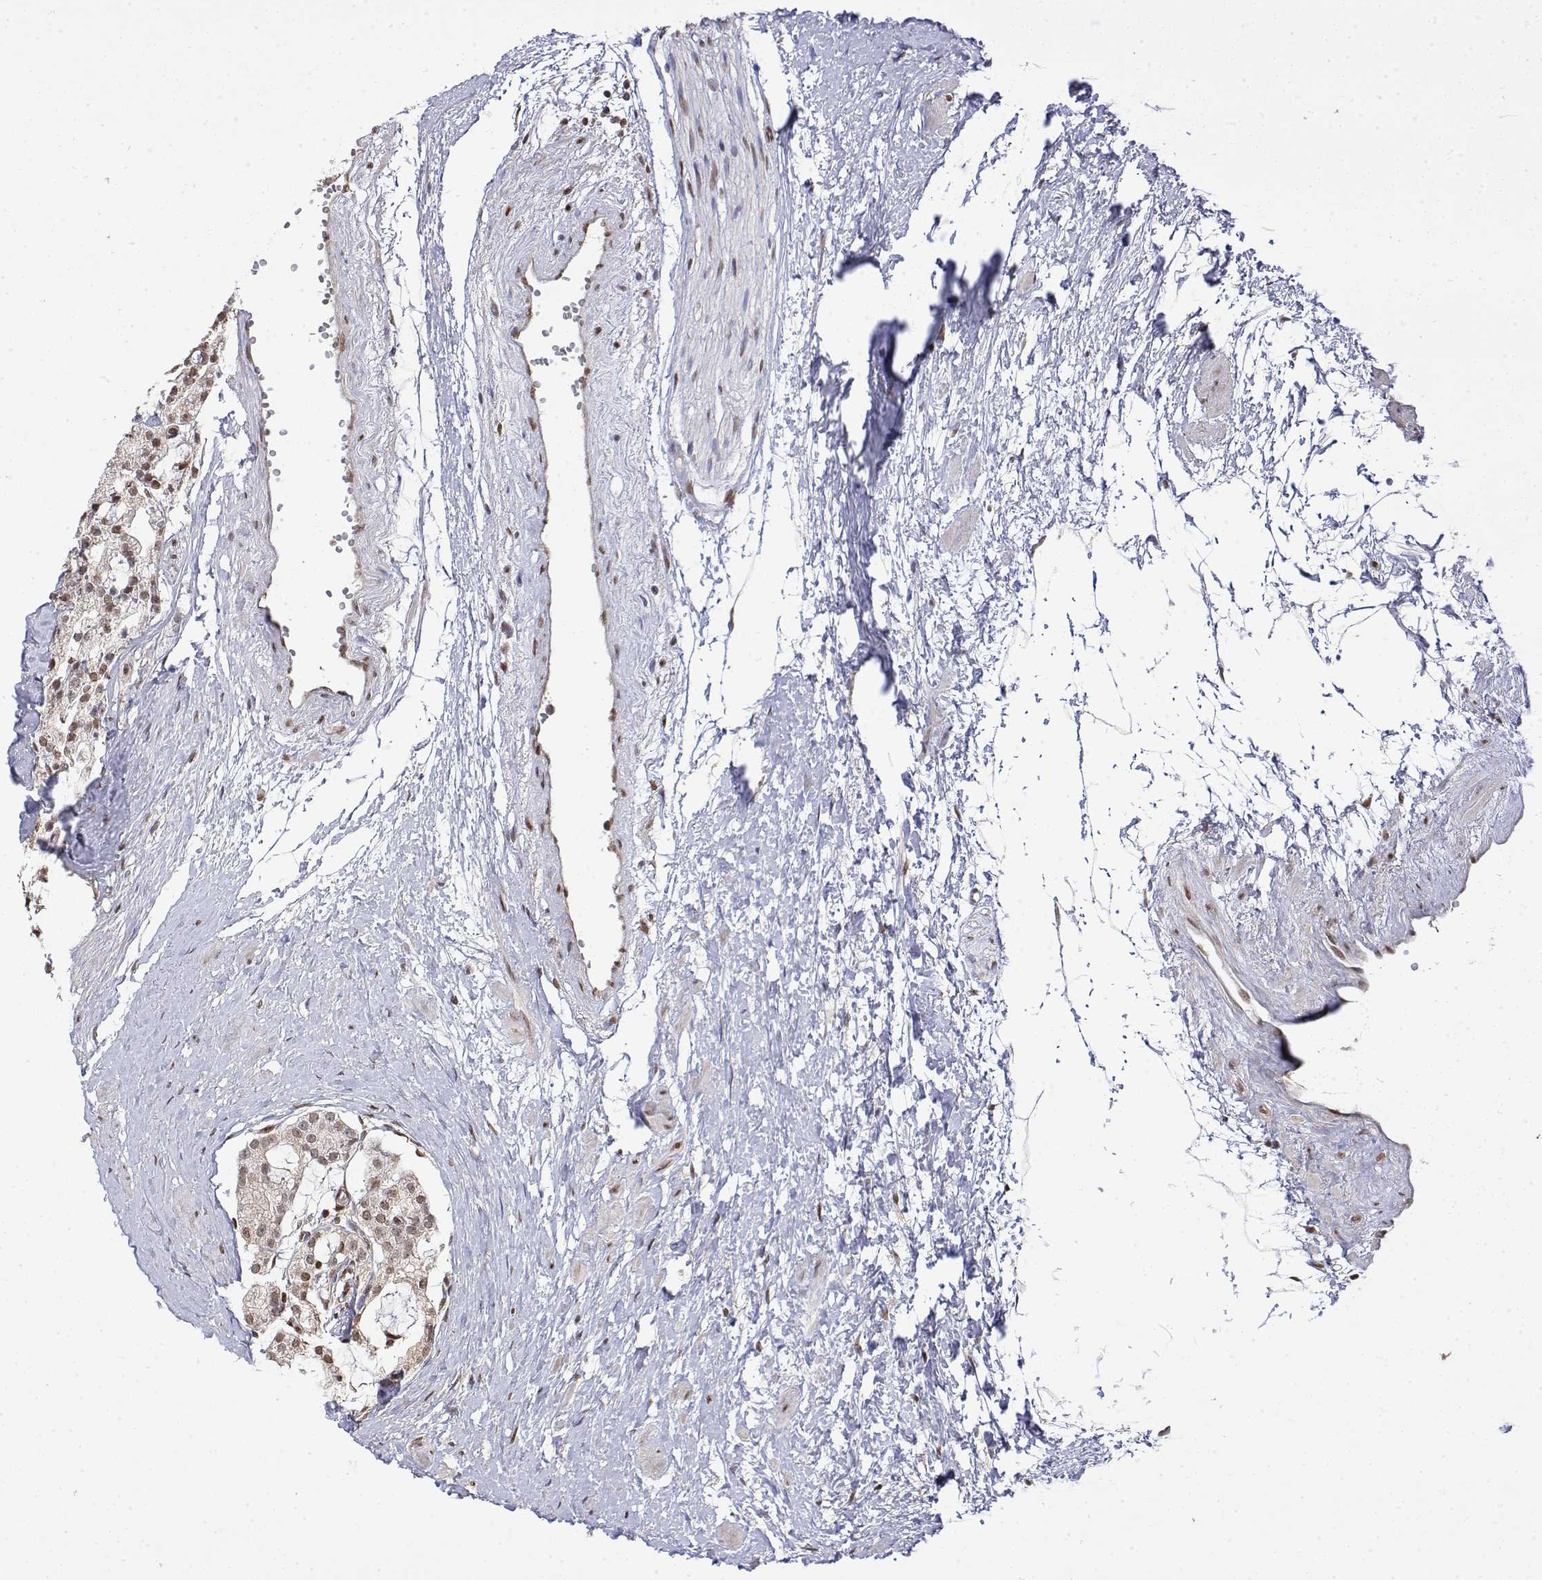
{"staining": {"intensity": "moderate", "quantity": "<25%", "location": "nuclear"}, "tissue": "prostate cancer", "cell_type": "Tumor cells", "image_type": "cancer", "snomed": [{"axis": "morphology", "description": "Adenocarcinoma, High grade"}, {"axis": "topography", "description": "Prostate"}], "caption": "Immunohistochemistry (IHC) image of neoplastic tissue: human adenocarcinoma (high-grade) (prostate) stained using IHC reveals low levels of moderate protein expression localized specifically in the nuclear of tumor cells, appearing as a nuclear brown color.", "gene": "TPI1", "patient": {"sex": "male", "age": 71}}